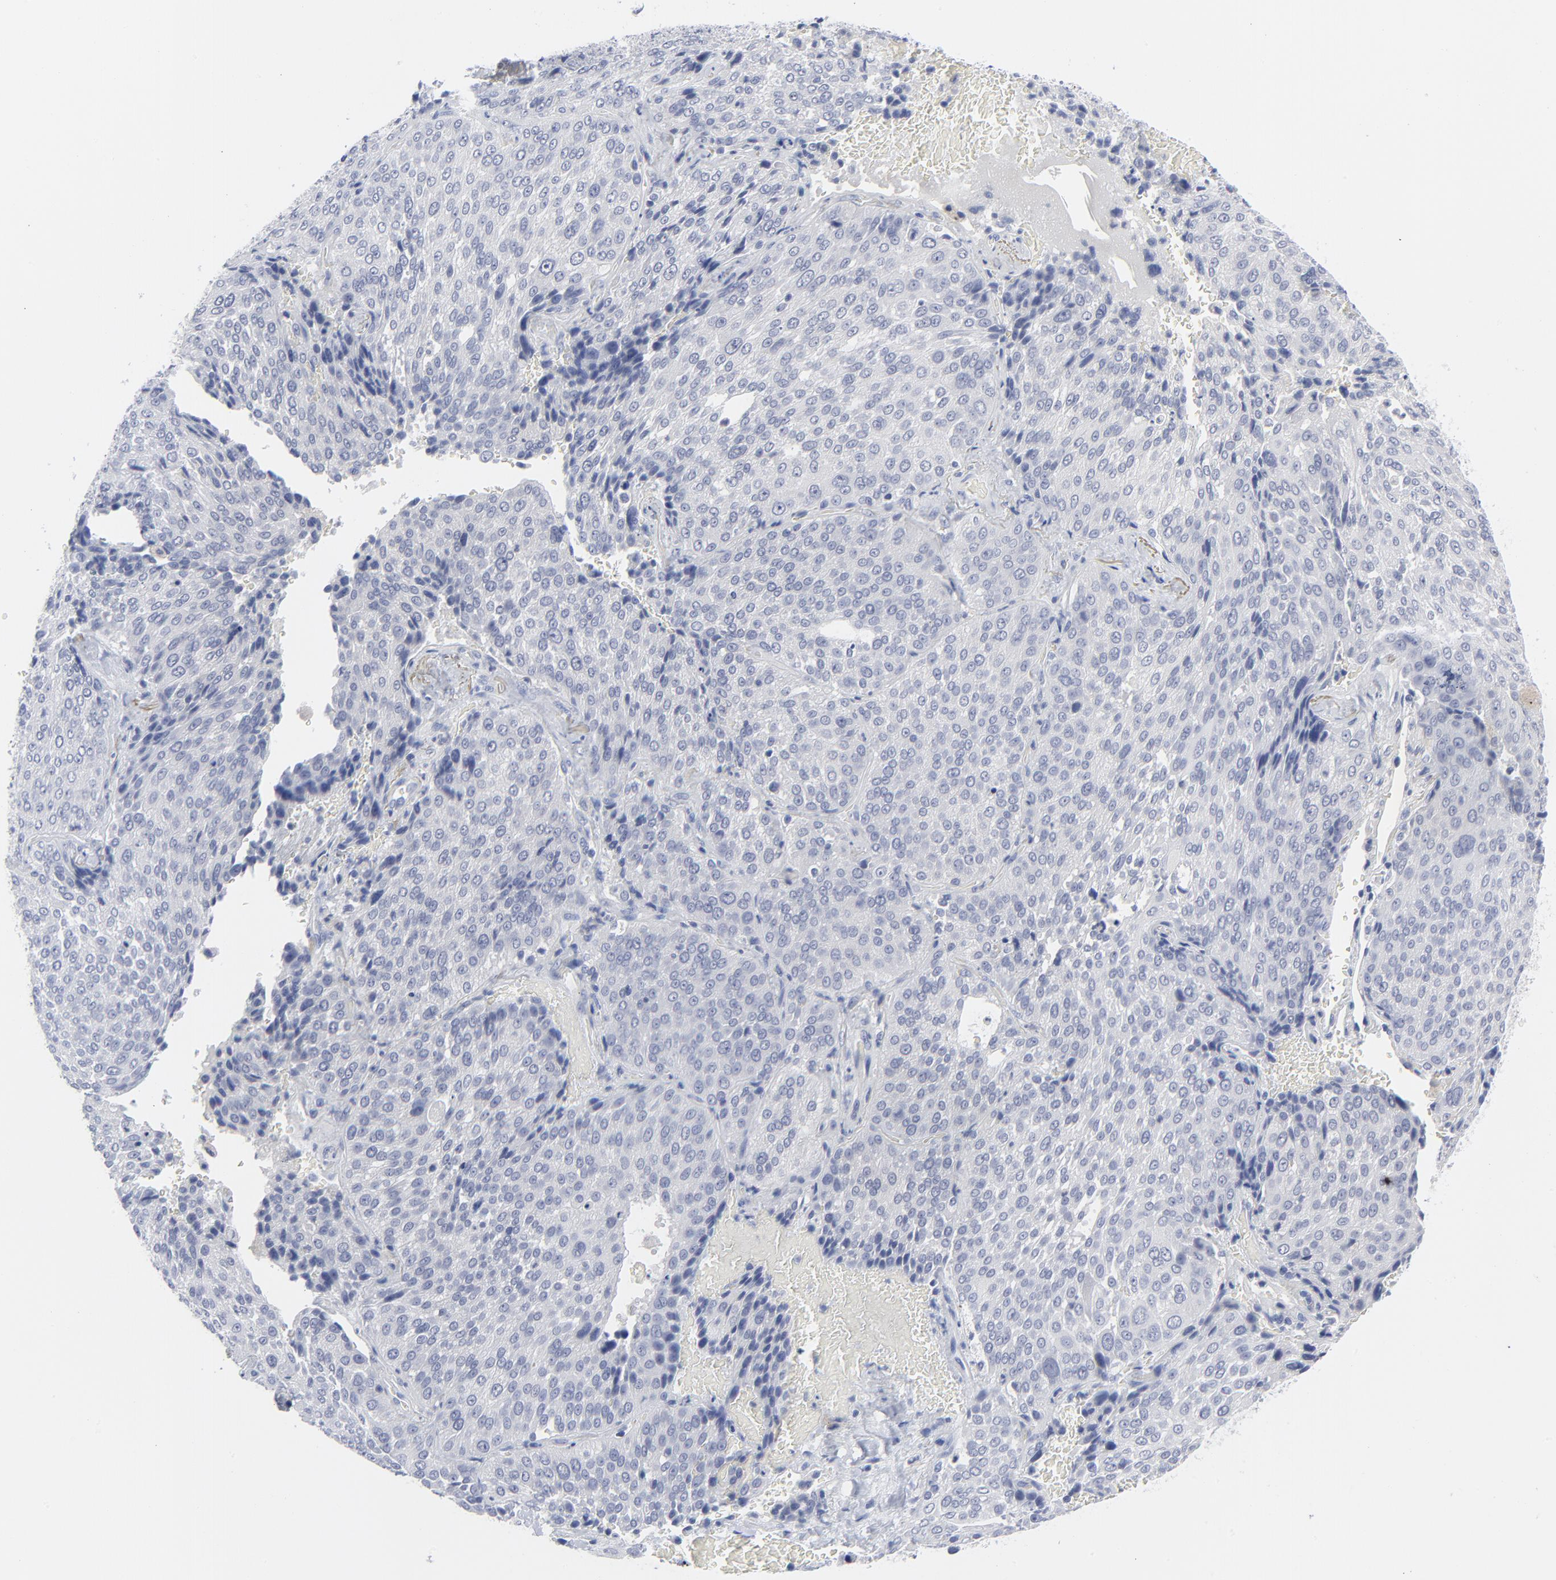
{"staining": {"intensity": "negative", "quantity": "none", "location": "none"}, "tissue": "lung cancer", "cell_type": "Tumor cells", "image_type": "cancer", "snomed": [{"axis": "morphology", "description": "Squamous cell carcinoma, NOS"}, {"axis": "topography", "description": "Lung"}], "caption": "DAB (3,3'-diaminobenzidine) immunohistochemical staining of lung squamous cell carcinoma demonstrates no significant expression in tumor cells.", "gene": "CLEC4G", "patient": {"sex": "male", "age": 54}}